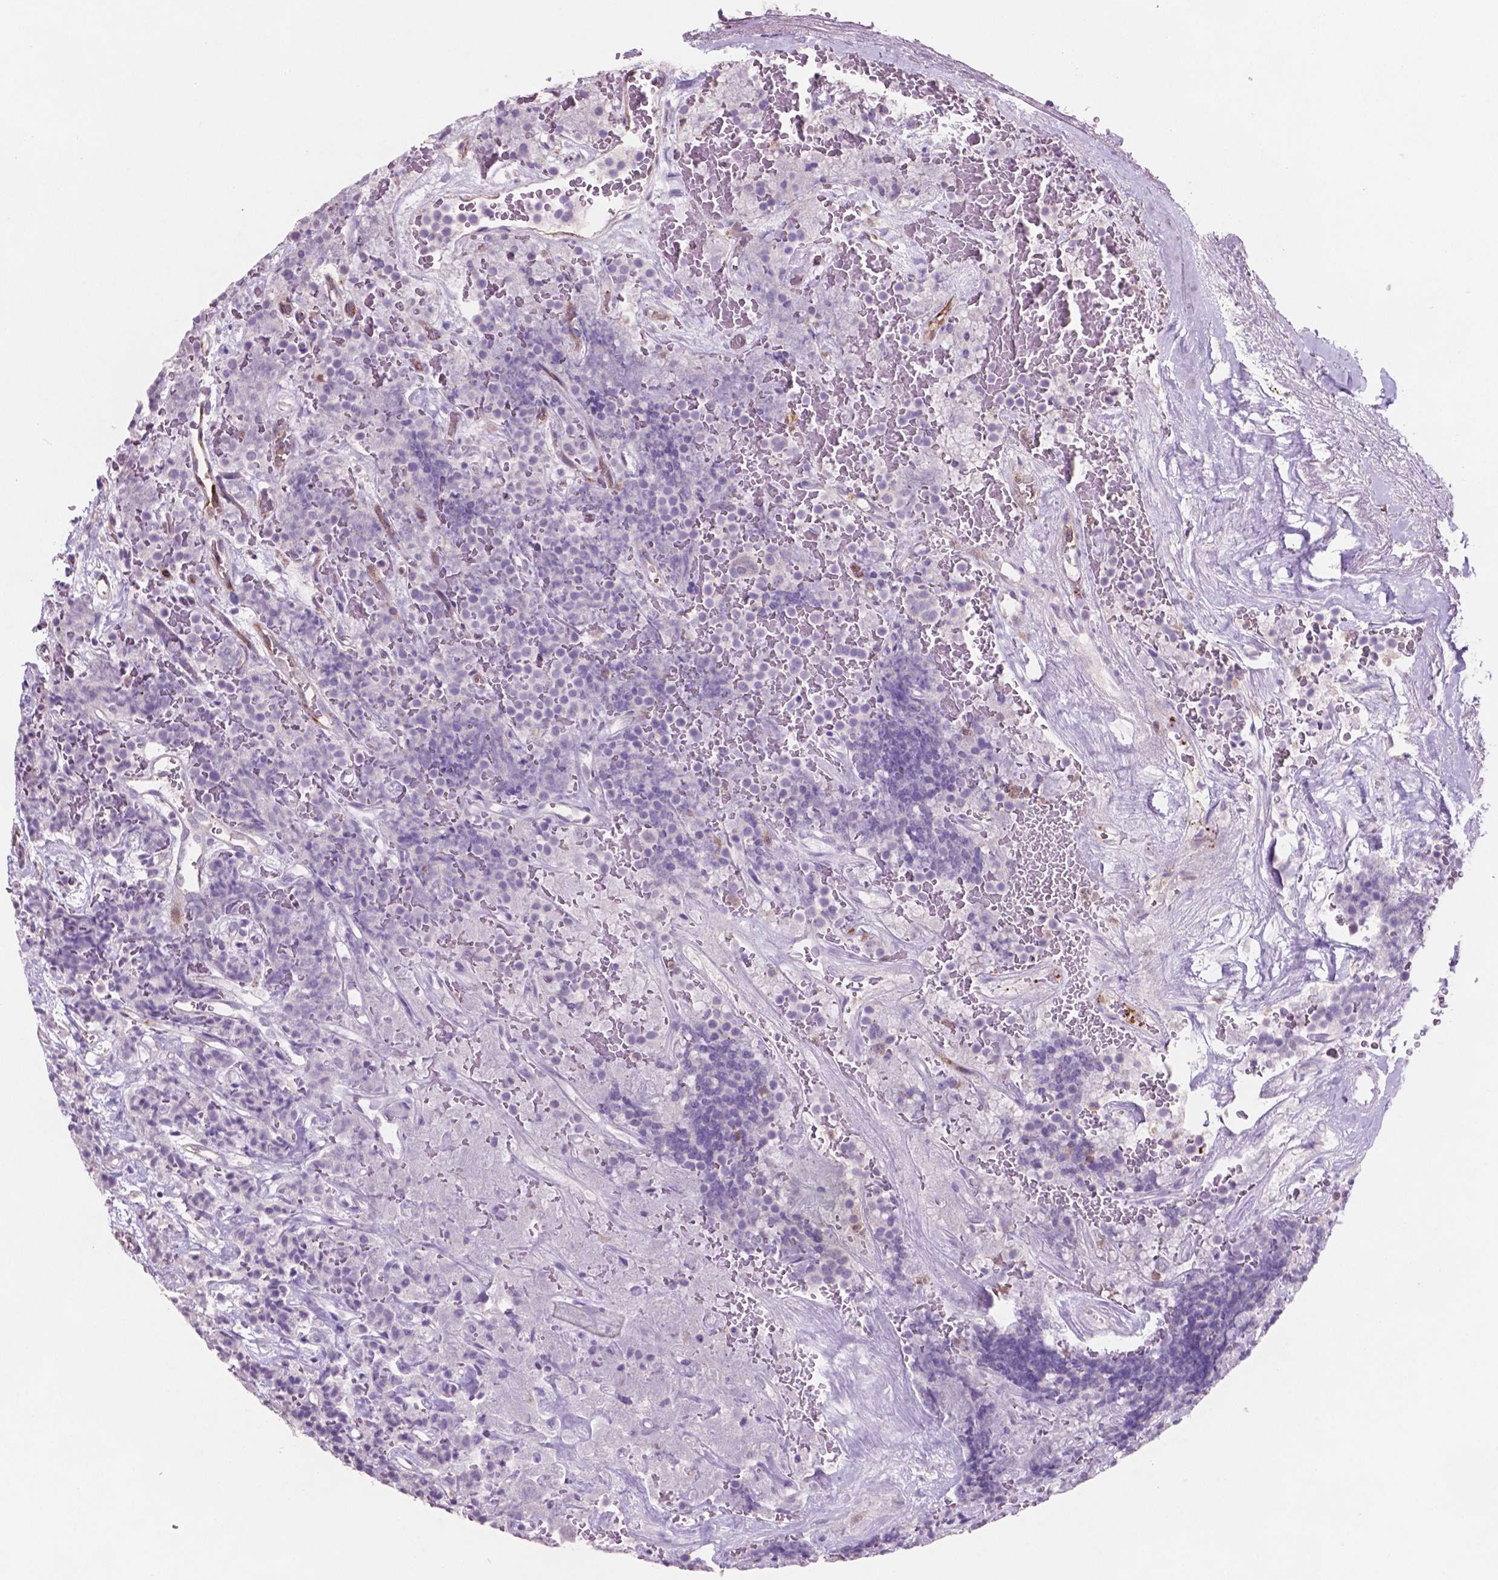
{"staining": {"intensity": "negative", "quantity": "none", "location": "none"}, "tissue": "carcinoid", "cell_type": "Tumor cells", "image_type": "cancer", "snomed": [{"axis": "morphology", "description": "Carcinoid, malignant, NOS"}, {"axis": "topography", "description": "Pancreas"}], "caption": "Tumor cells are negative for protein expression in human carcinoid.", "gene": "LDHA", "patient": {"sex": "male", "age": 36}}